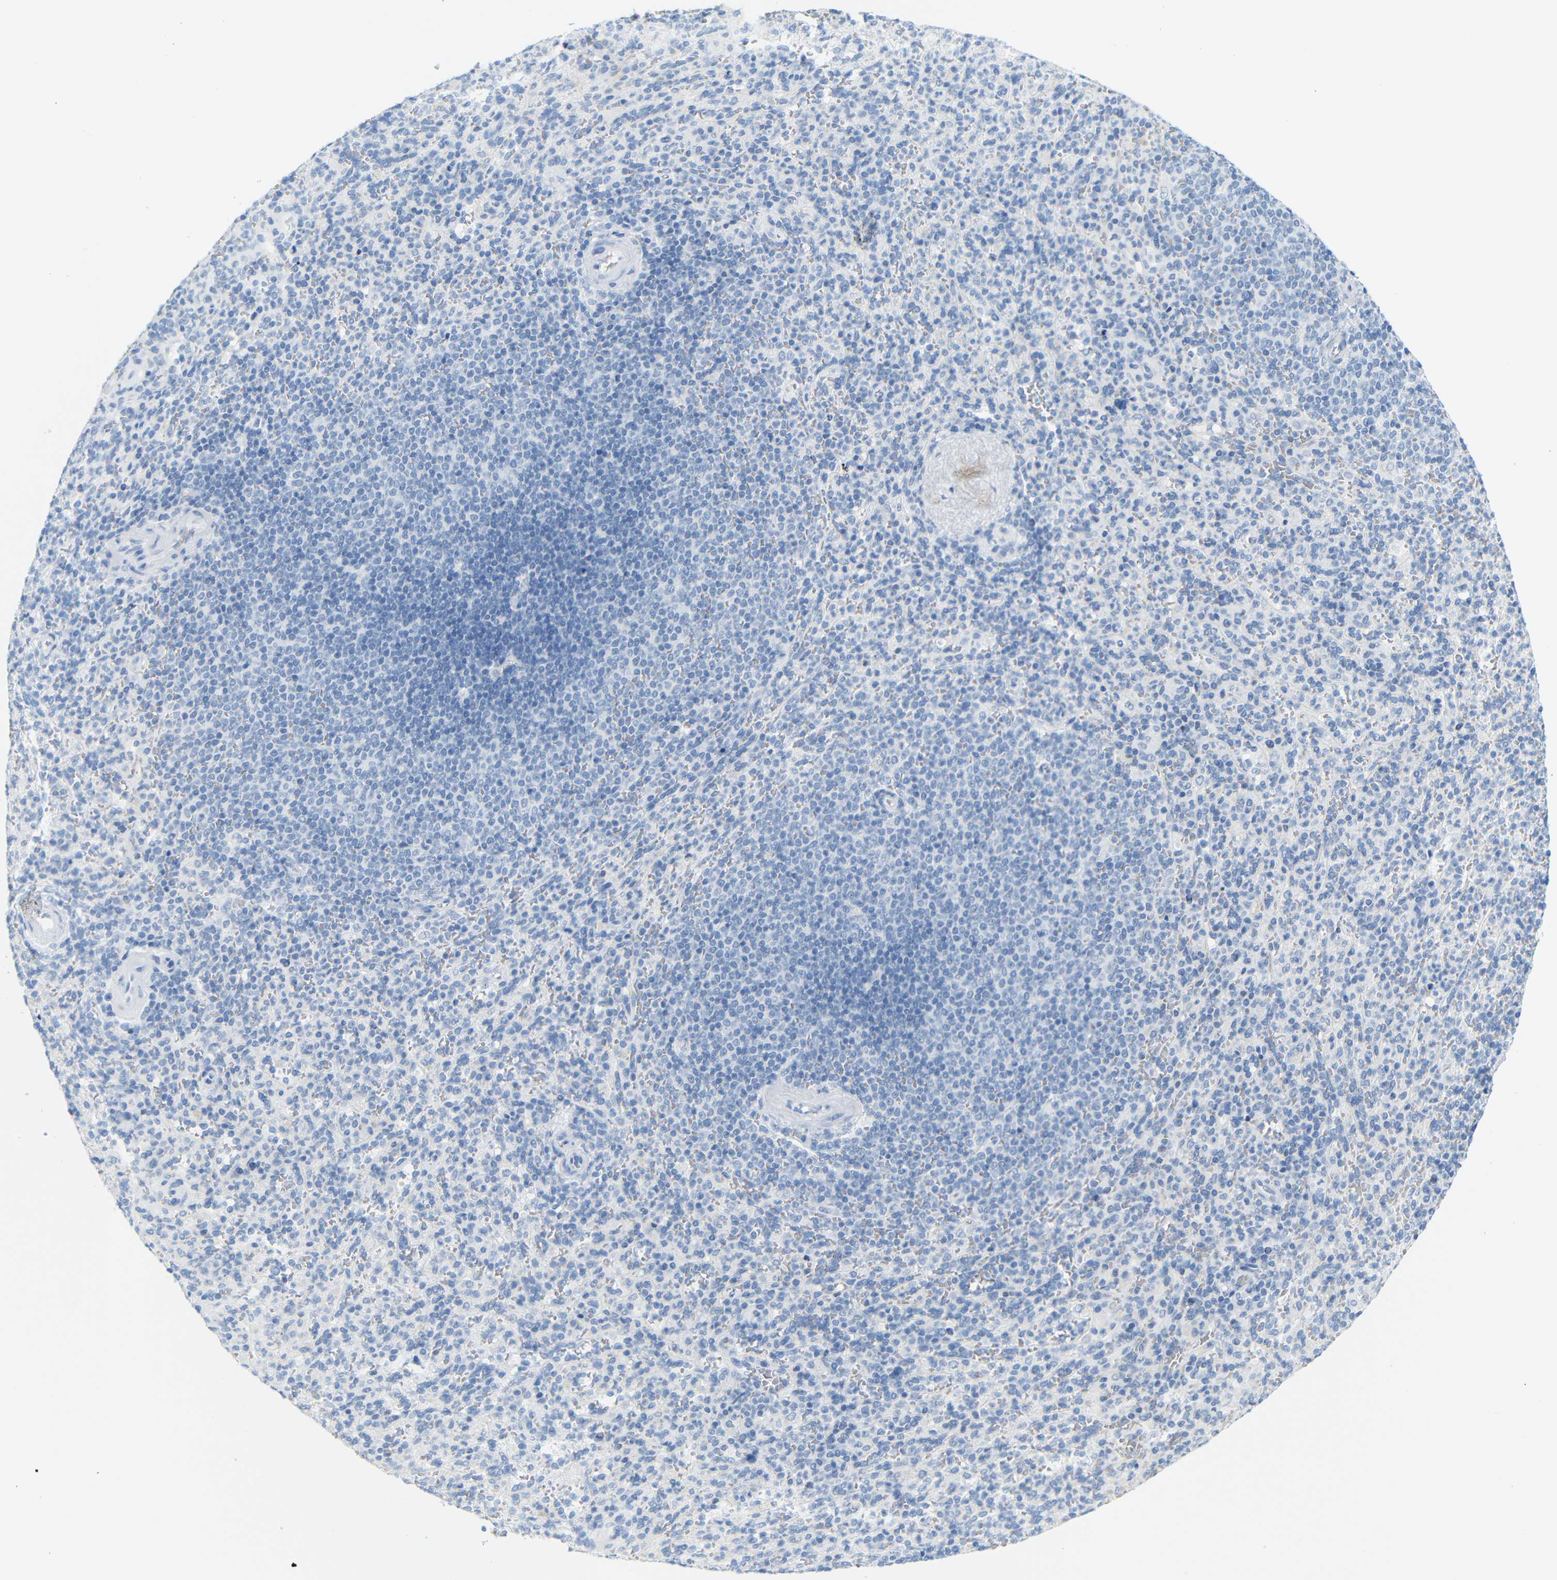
{"staining": {"intensity": "negative", "quantity": "none", "location": "none"}, "tissue": "spleen", "cell_type": "Cells in red pulp", "image_type": "normal", "snomed": [{"axis": "morphology", "description": "Normal tissue, NOS"}, {"axis": "topography", "description": "Spleen"}], "caption": "This is an immunohistochemistry image of unremarkable human spleen. There is no positivity in cells in red pulp.", "gene": "DYNAP", "patient": {"sex": "male", "age": 36}}